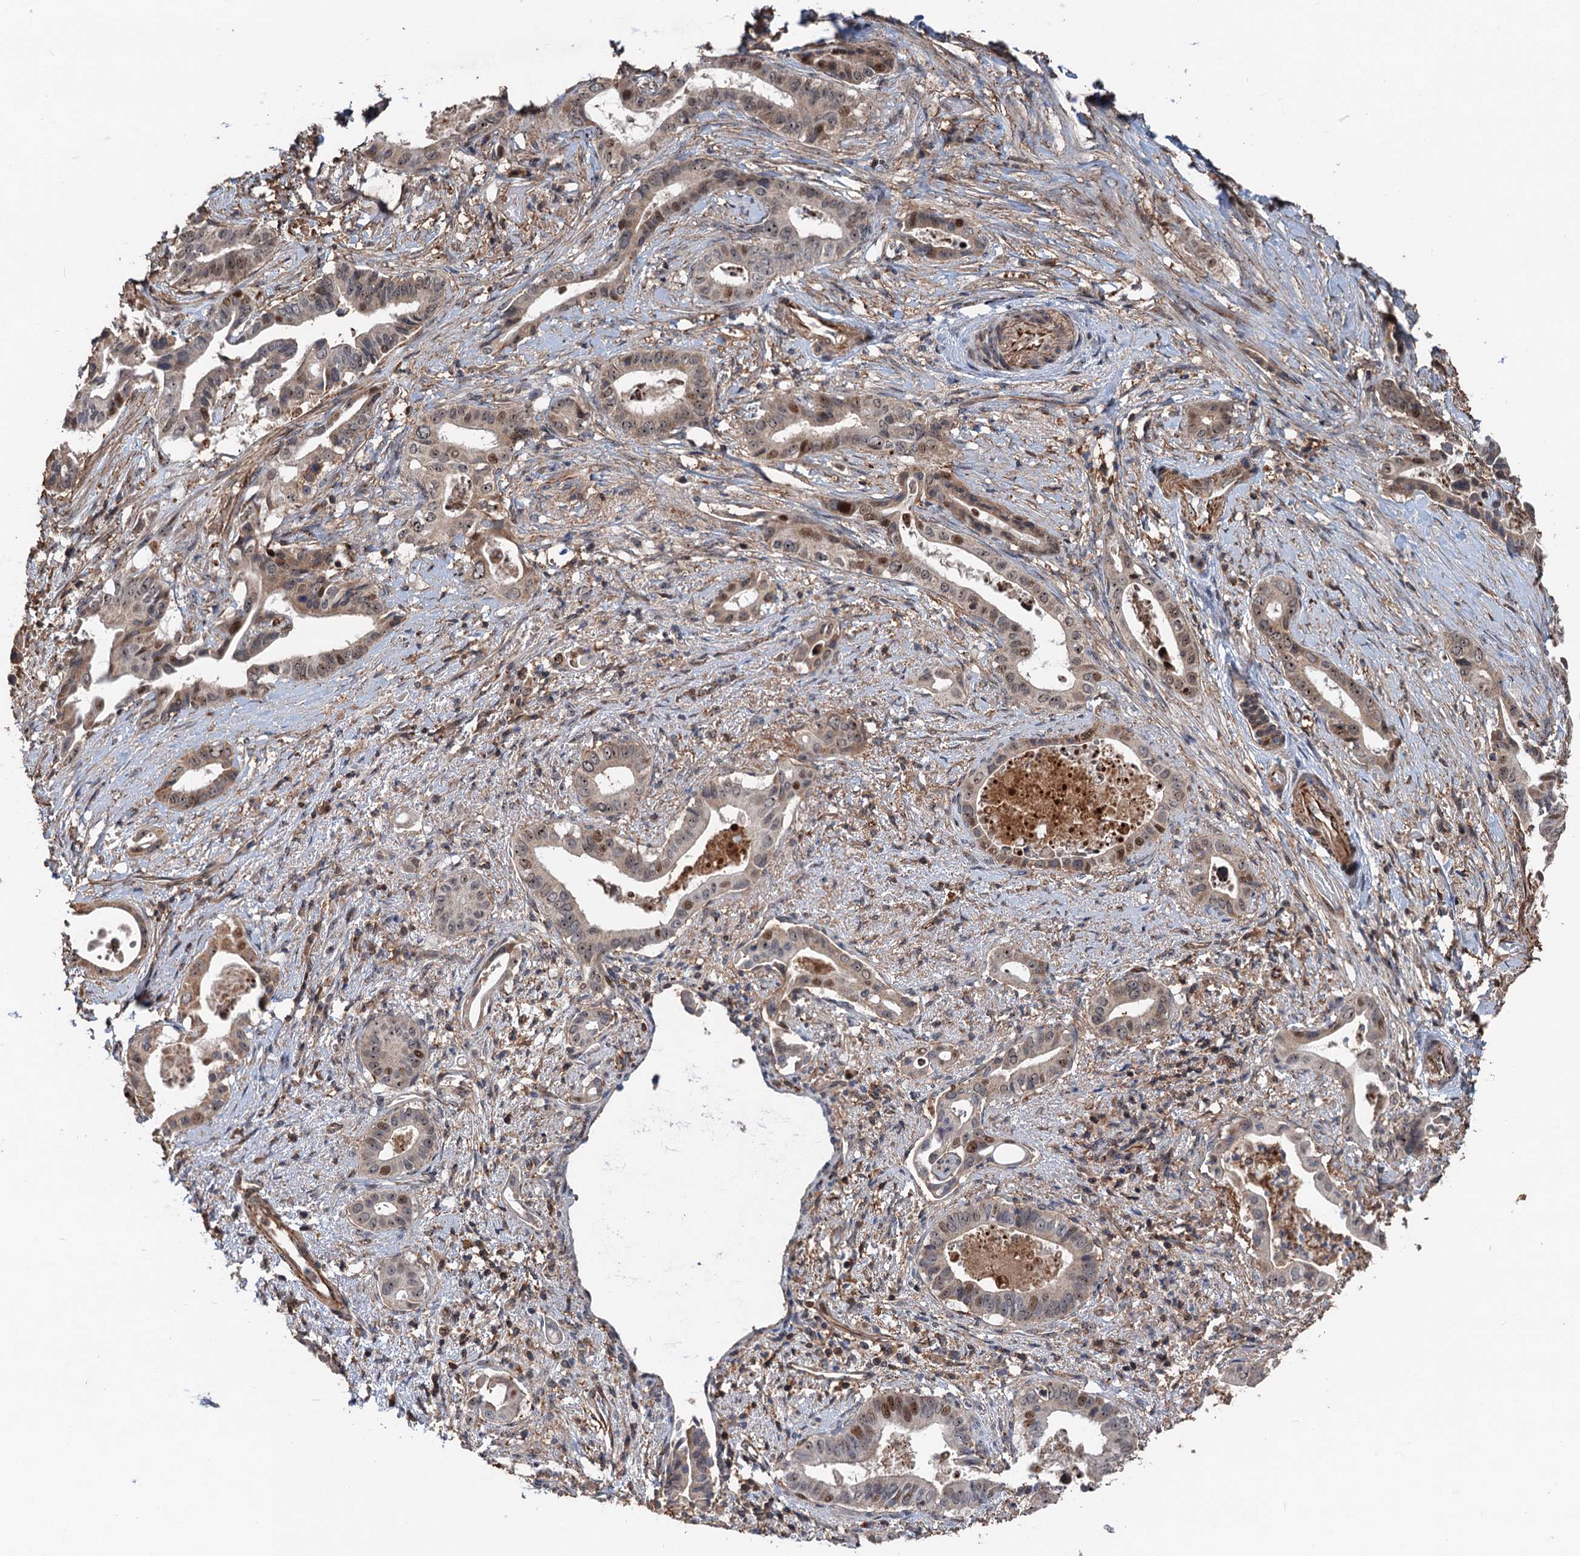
{"staining": {"intensity": "weak", "quantity": "25%-75%", "location": "cytoplasmic/membranous,nuclear"}, "tissue": "pancreatic cancer", "cell_type": "Tumor cells", "image_type": "cancer", "snomed": [{"axis": "morphology", "description": "Adenocarcinoma, NOS"}, {"axis": "topography", "description": "Pancreas"}], "caption": "Weak cytoplasmic/membranous and nuclear protein positivity is present in approximately 25%-75% of tumor cells in adenocarcinoma (pancreatic).", "gene": "TMA16", "patient": {"sex": "female", "age": 77}}